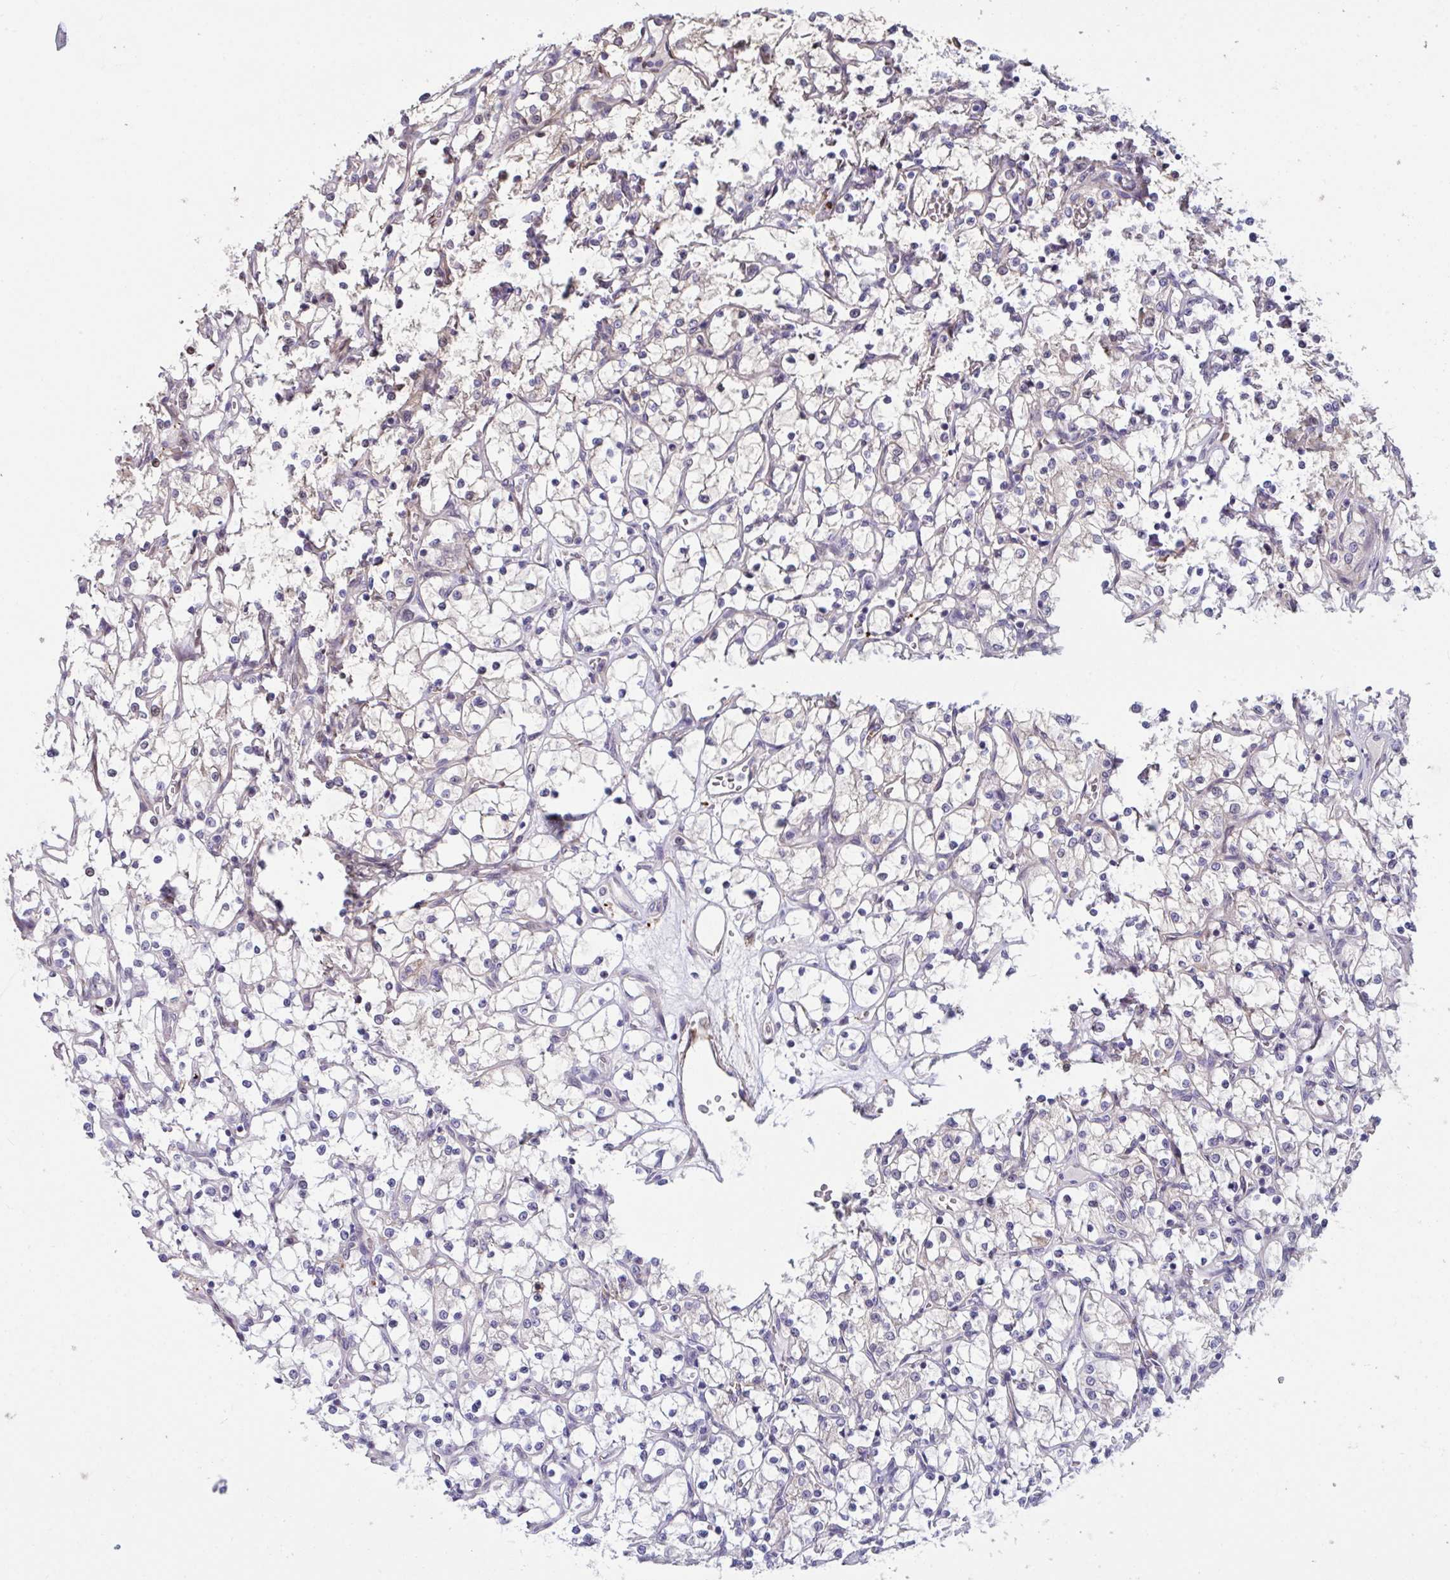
{"staining": {"intensity": "weak", "quantity": "<25%", "location": "cytoplasmic/membranous"}, "tissue": "renal cancer", "cell_type": "Tumor cells", "image_type": "cancer", "snomed": [{"axis": "morphology", "description": "Adenocarcinoma, NOS"}, {"axis": "topography", "description": "Kidney"}], "caption": "Immunohistochemistry (IHC) of renal cancer (adenocarcinoma) displays no positivity in tumor cells.", "gene": "PELI2", "patient": {"sex": "female", "age": 69}}